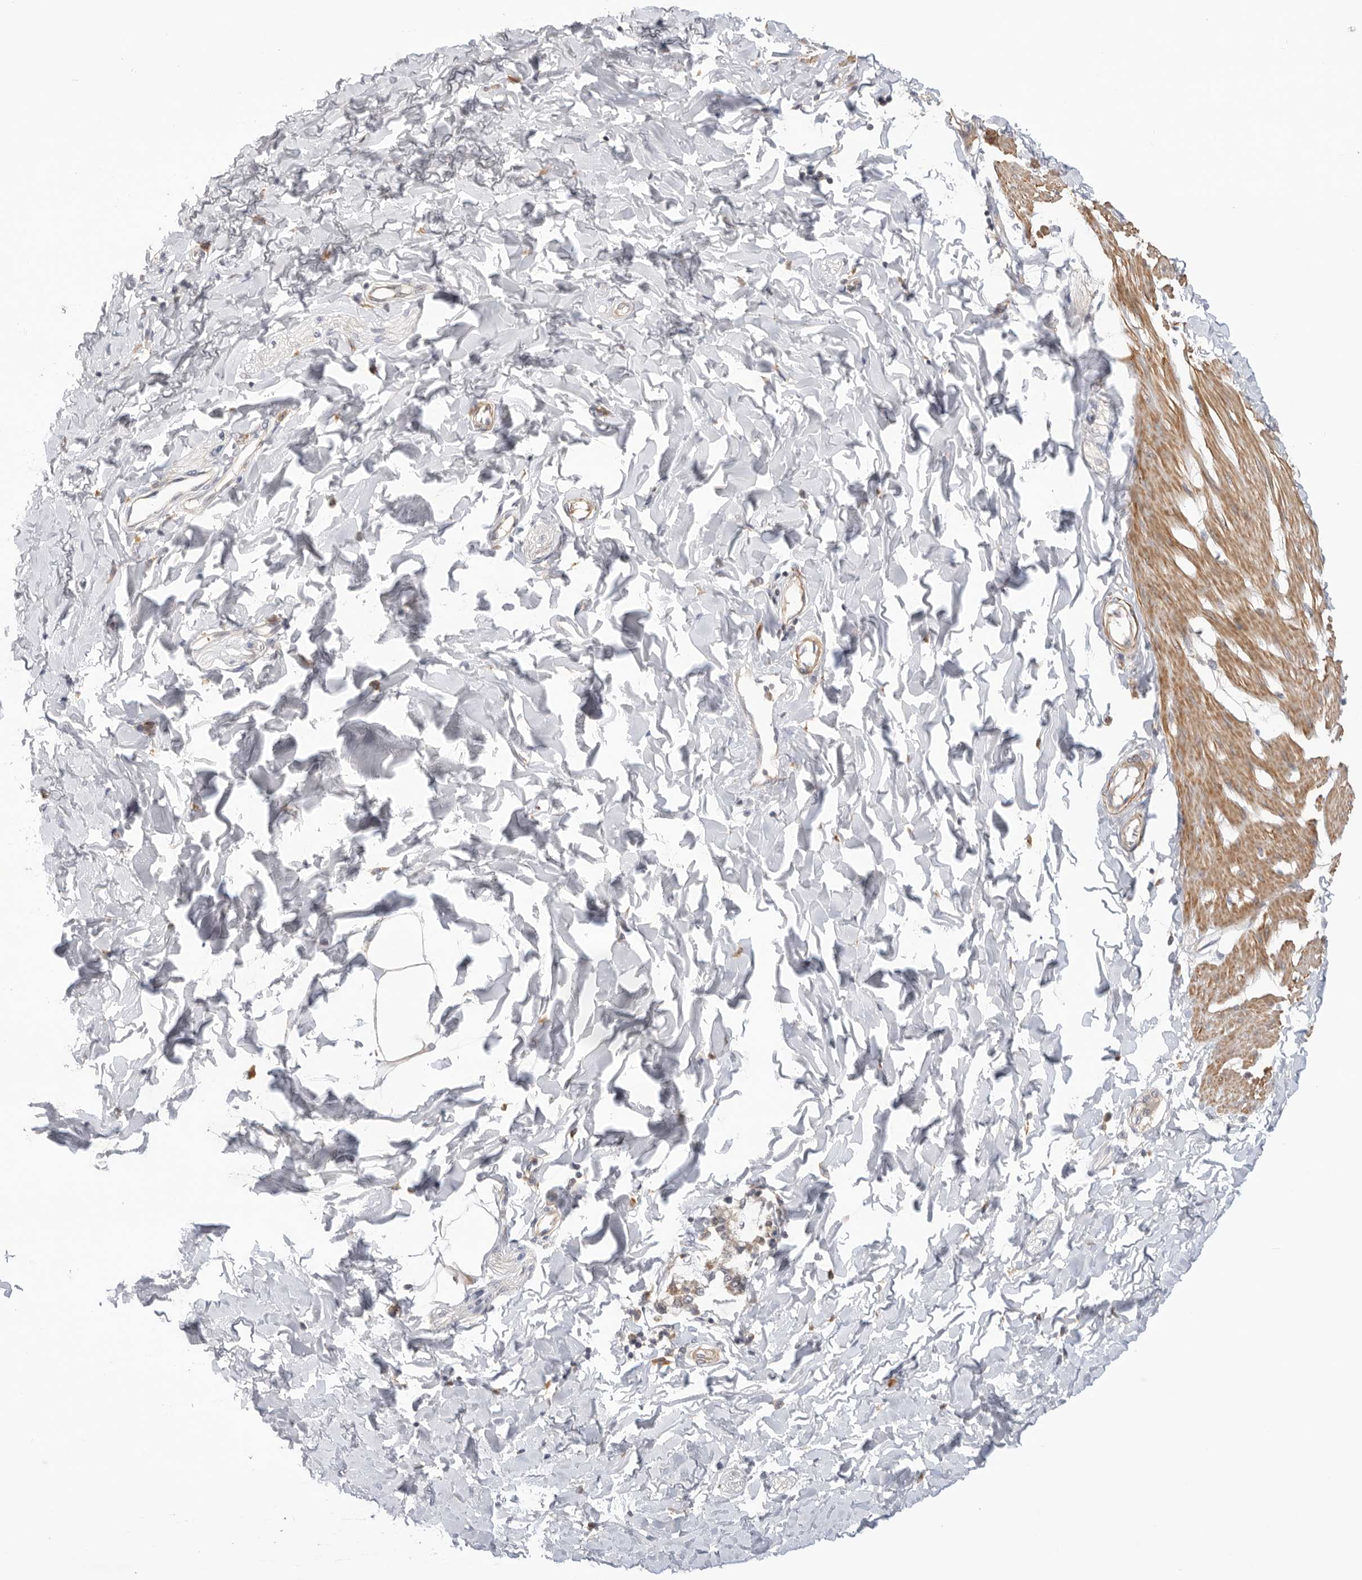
{"staining": {"intensity": "moderate", "quantity": ">75%", "location": "cytoplasmic/membranous"}, "tissue": "smooth muscle", "cell_type": "Smooth muscle cells", "image_type": "normal", "snomed": [{"axis": "morphology", "description": "Normal tissue, NOS"}, {"axis": "morphology", "description": "Adenocarcinoma, NOS"}, {"axis": "topography", "description": "Smooth muscle"}, {"axis": "topography", "description": "Colon"}], "caption": "The immunohistochemical stain shows moderate cytoplasmic/membranous staining in smooth muscle cells of normal smooth muscle. Using DAB (brown) and hematoxylin (blue) stains, captured at high magnification using brightfield microscopy.", "gene": "GNE", "patient": {"sex": "male", "age": 14}}